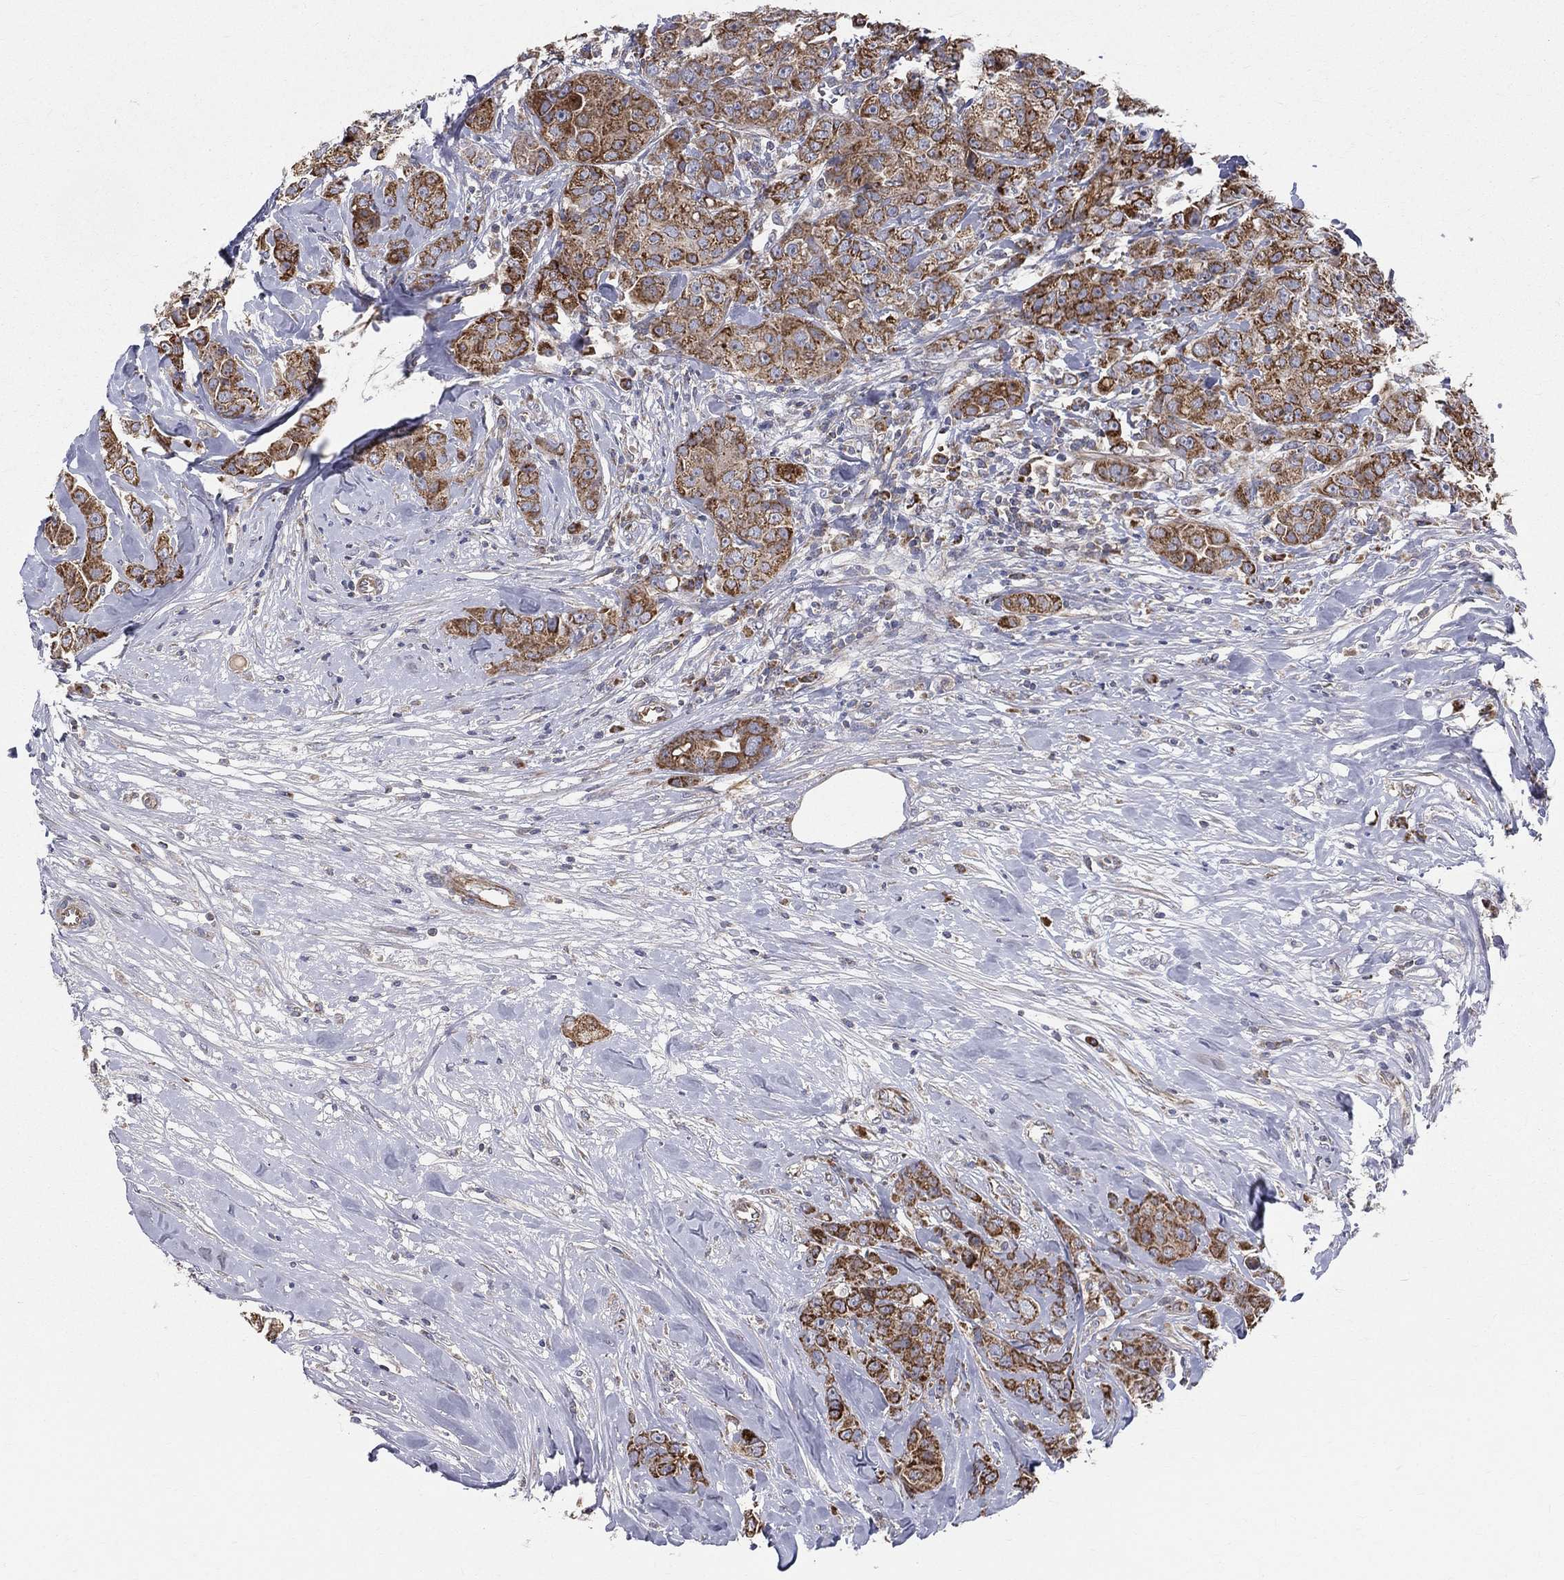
{"staining": {"intensity": "strong", "quantity": ">75%", "location": "cytoplasmic/membranous"}, "tissue": "breast cancer", "cell_type": "Tumor cells", "image_type": "cancer", "snomed": [{"axis": "morphology", "description": "Duct carcinoma"}, {"axis": "topography", "description": "Breast"}], "caption": "Strong cytoplasmic/membranous protein staining is identified in about >75% of tumor cells in breast cancer. (Brightfield microscopy of DAB IHC at high magnification).", "gene": "MIX23", "patient": {"sex": "female", "age": 43}}